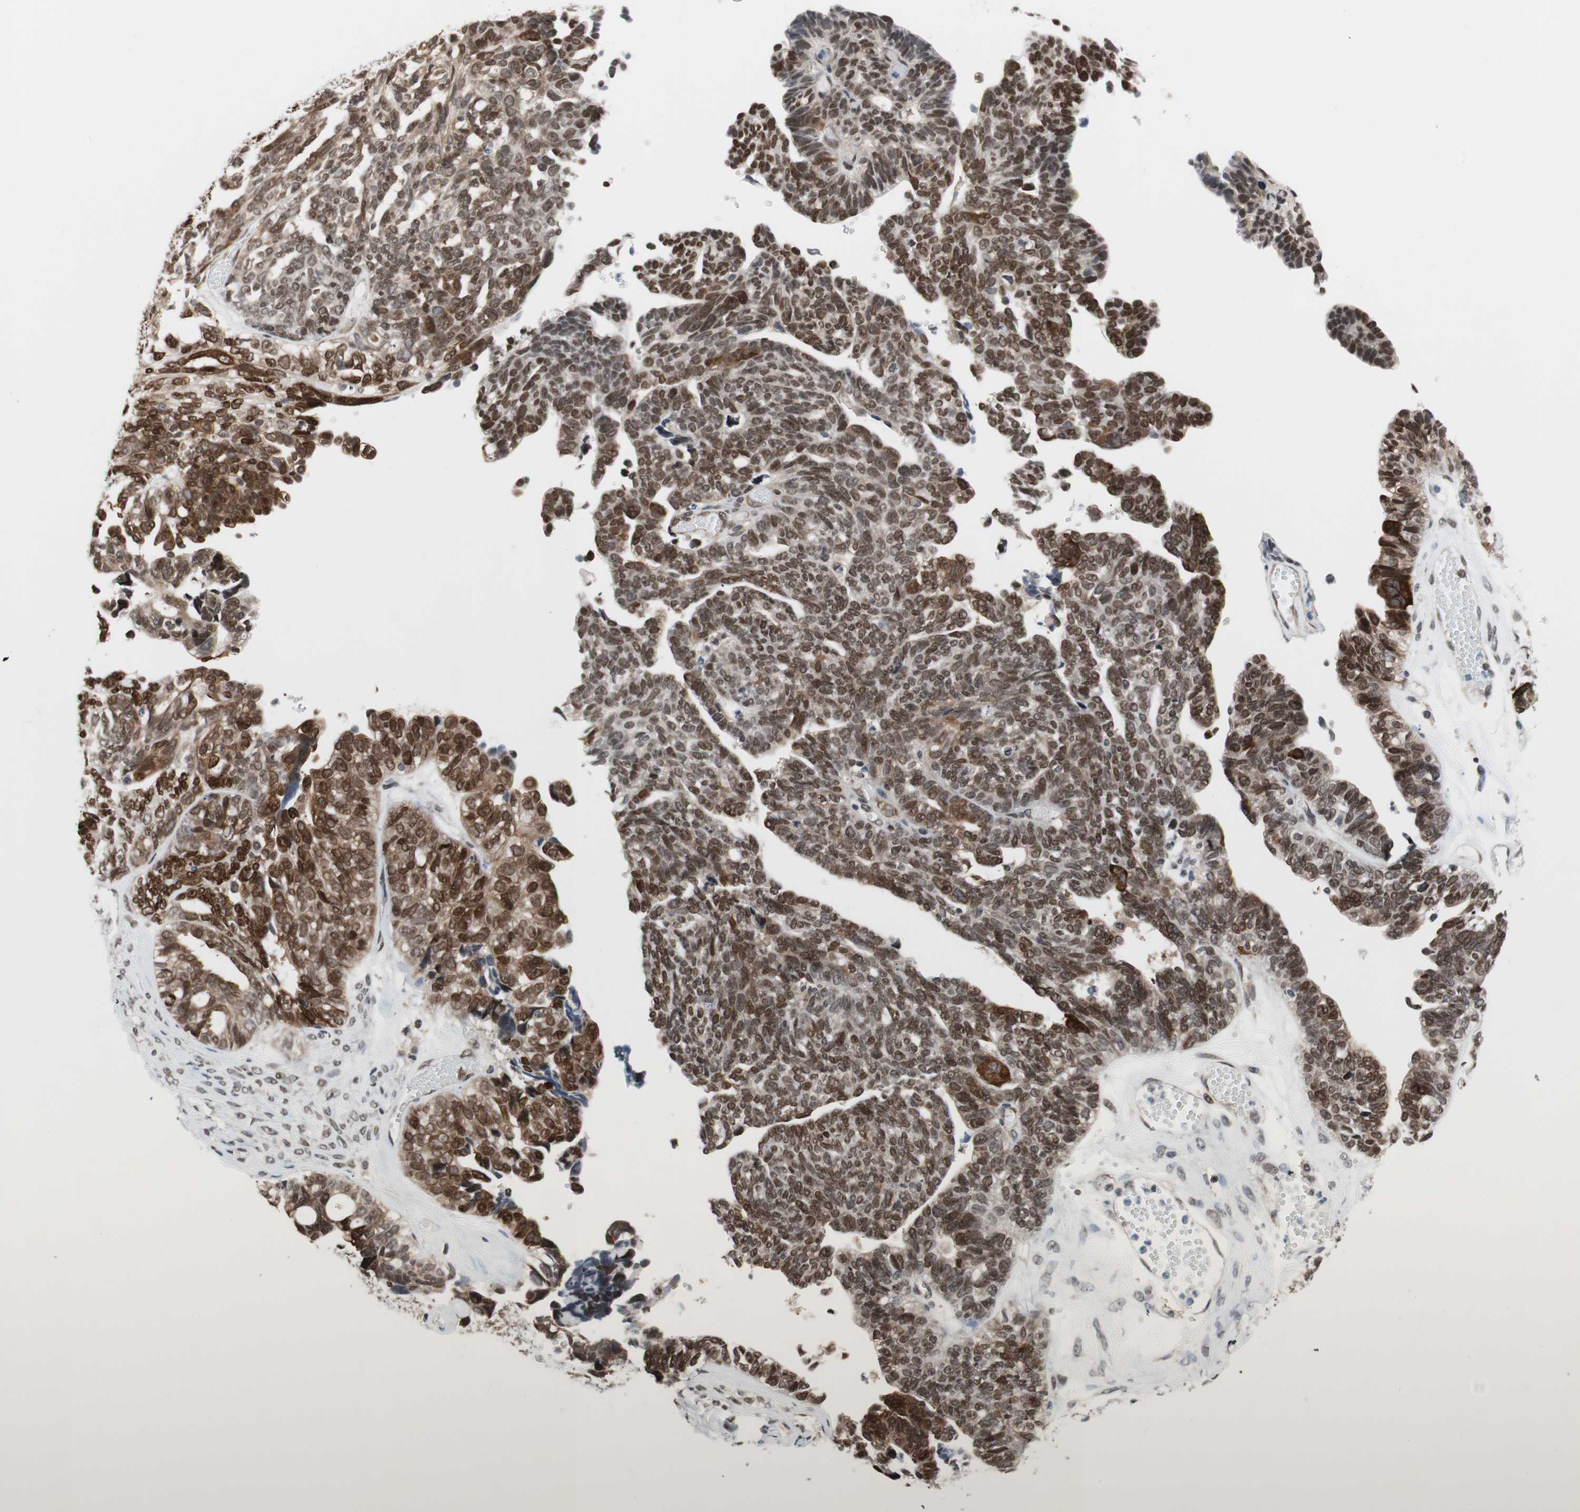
{"staining": {"intensity": "strong", "quantity": ">75%", "location": "nuclear"}, "tissue": "ovarian cancer", "cell_type": "Tumor cells", "image_type": "cancer", "snomed": [{"axis": "morphology", "description": "Cystadenocarcinoma, serous, NOS"}, {"axis": "topography", "description": "Ovary"}], "caption": "The photomicrograph reveals staining of serous cystadenocarcinoma (ovarian), revealing strong nuclear protein staining (brown color) within tumor cells.", "gene": "ZNF512B", "patient": {"sex": "female", "age": 79}}